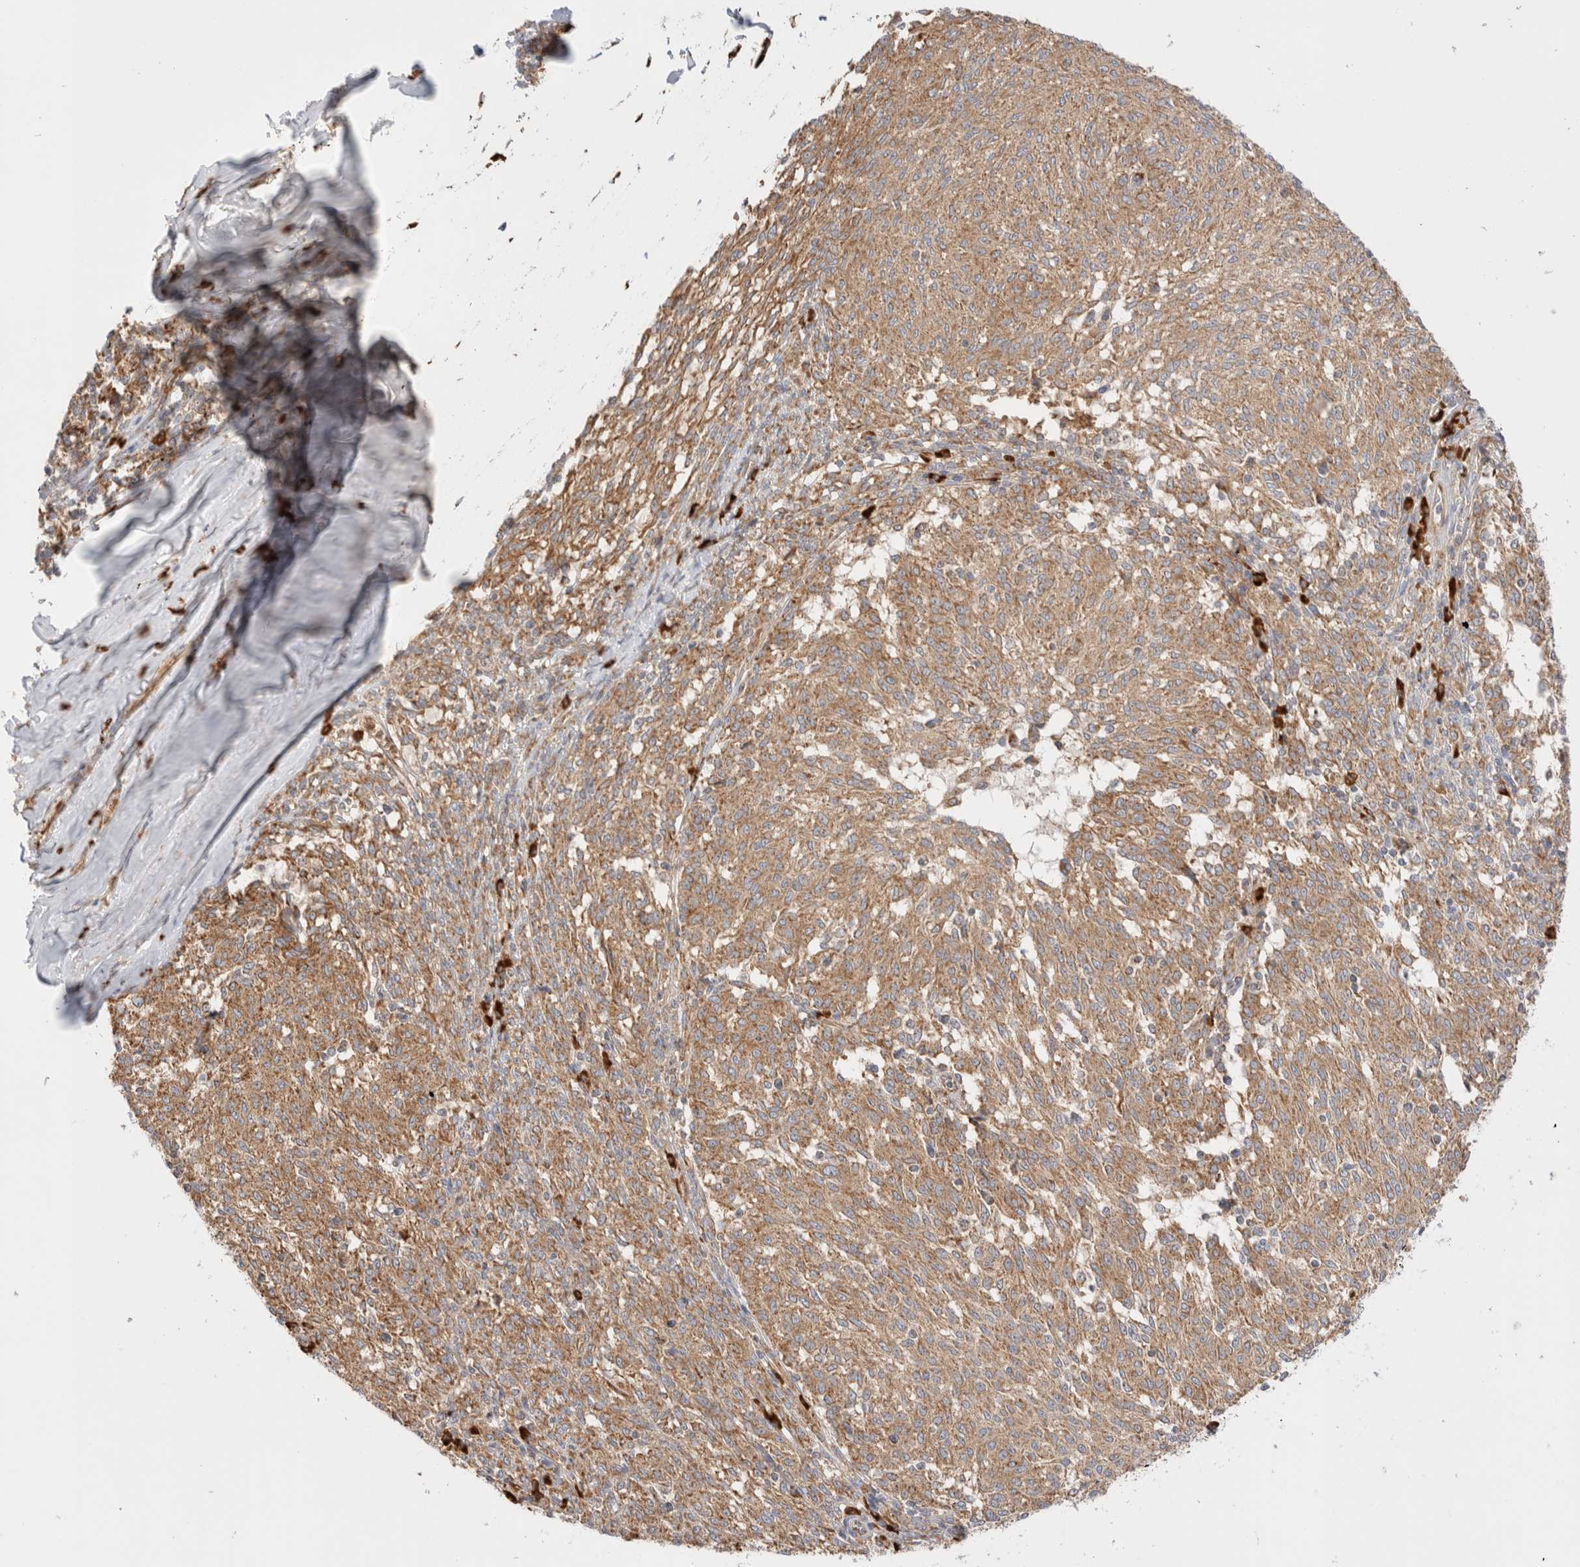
{"staining": {"intensity": "moderate", "quantity": ">75%", "location": "cytoplasmic/membranous"}, "tissue": "melanoma", "cell_type": "Tumor cells", "image_type": "cancer", "snomed": [{"axis": "morphology", "description": "Malignant melanoma, NOS"}, {"axis": "topography", "description": "Skin"}], "caption": "Human melanoma stained with a protein marker shows moderate staining in tumor cells.", "gene": "UTS2B", "patient": {"sex": "female", "age": 72}}